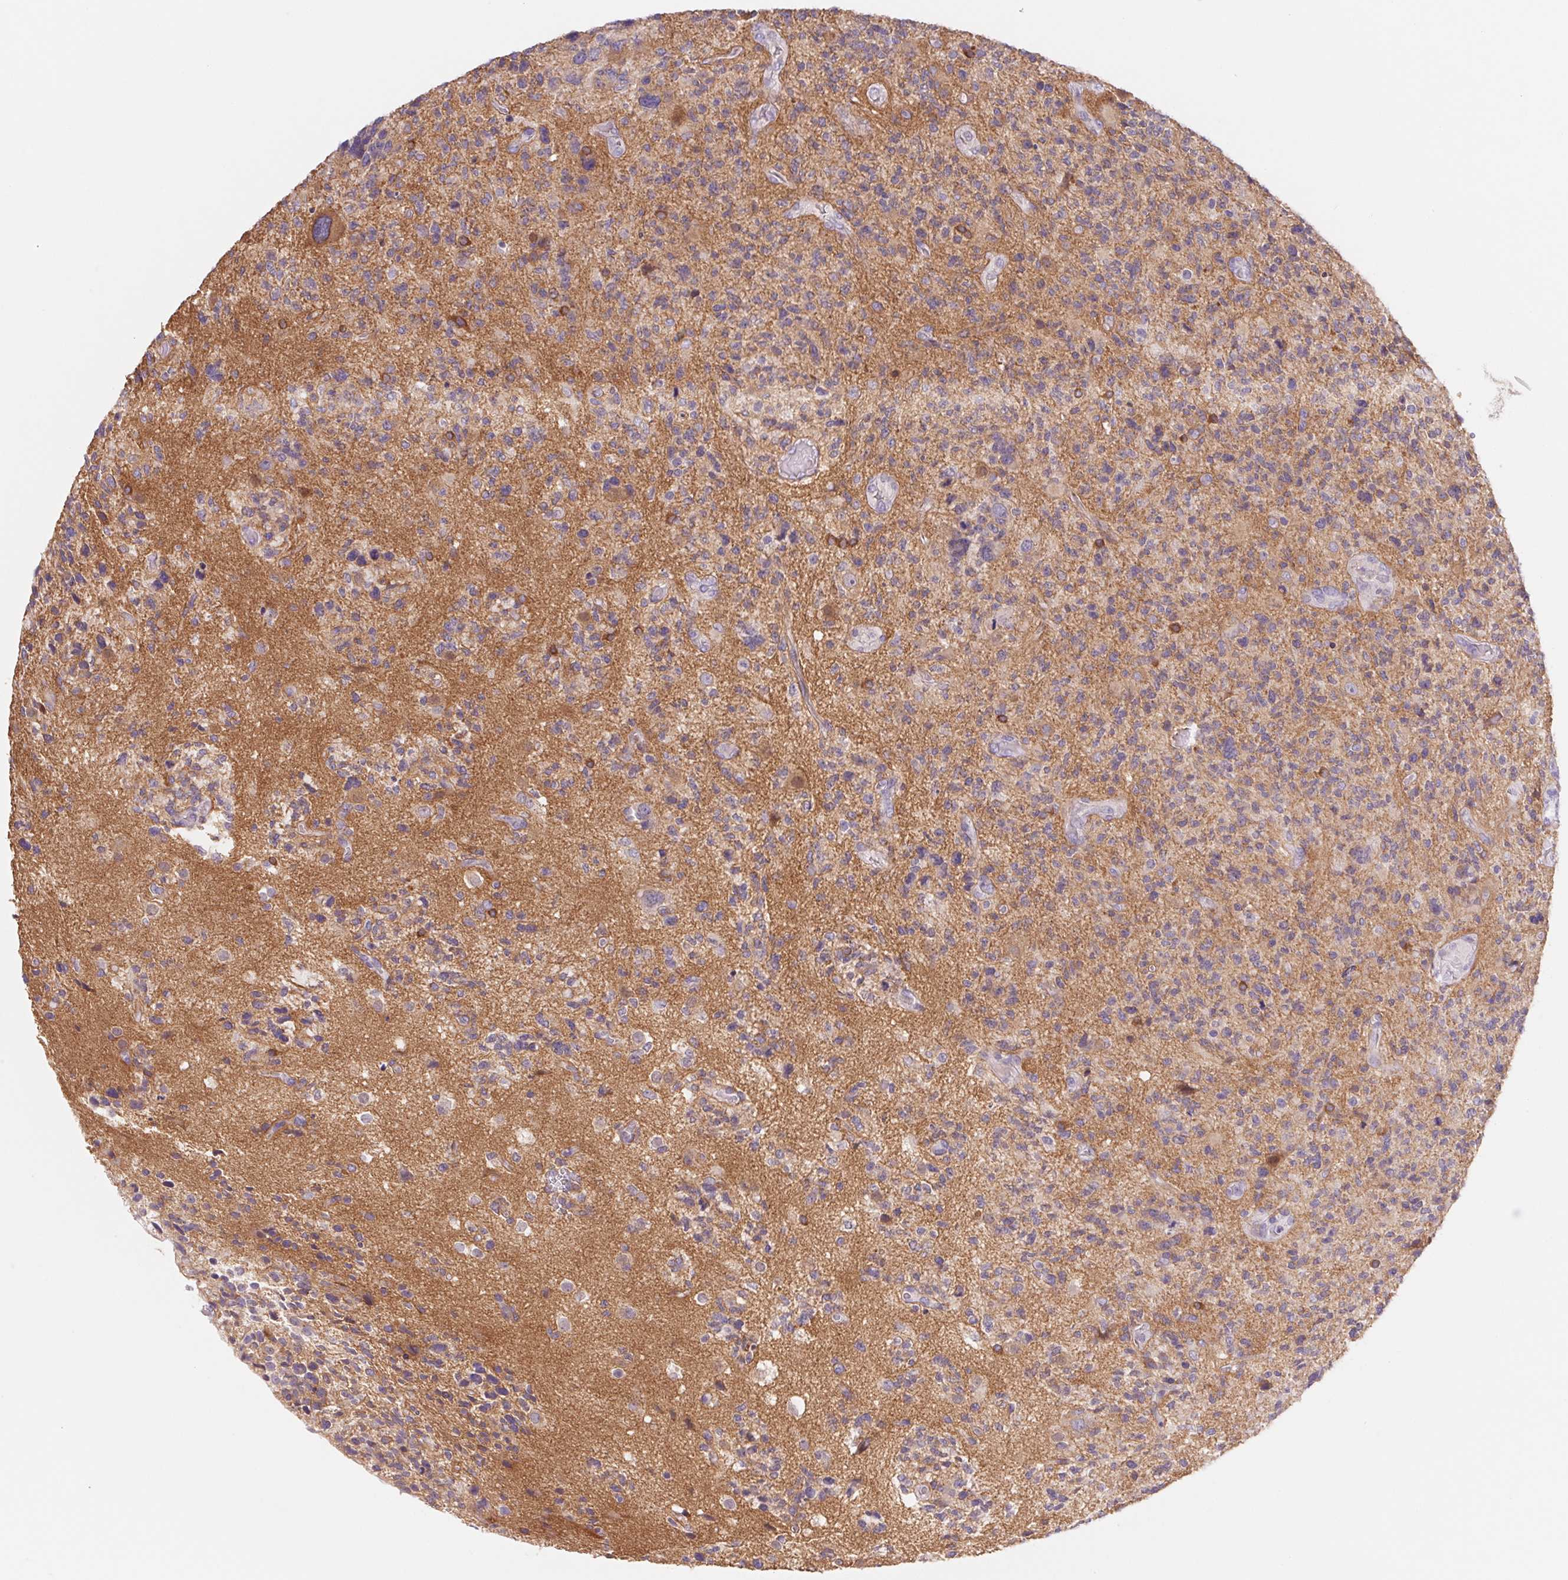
{"staining": {"intensity": "weak", "quantity": "<25%", "location": "cytoplasmic/membranous"}, "tissue": "glioma", "cell_type": "Tumor cells", "image_type": "cancer", "snomed": [{"axis": "morphology", "description": "Glioma, malignant, High grade"}, {"axis": "topography", "description": "Brain"}], "caption": "Protein analysis of high-grade glioma (malignant) demonstrates no significant staining in tumor cells.", "gene": "CTNND2", "patient": {"sex": "female", "age": 71}}